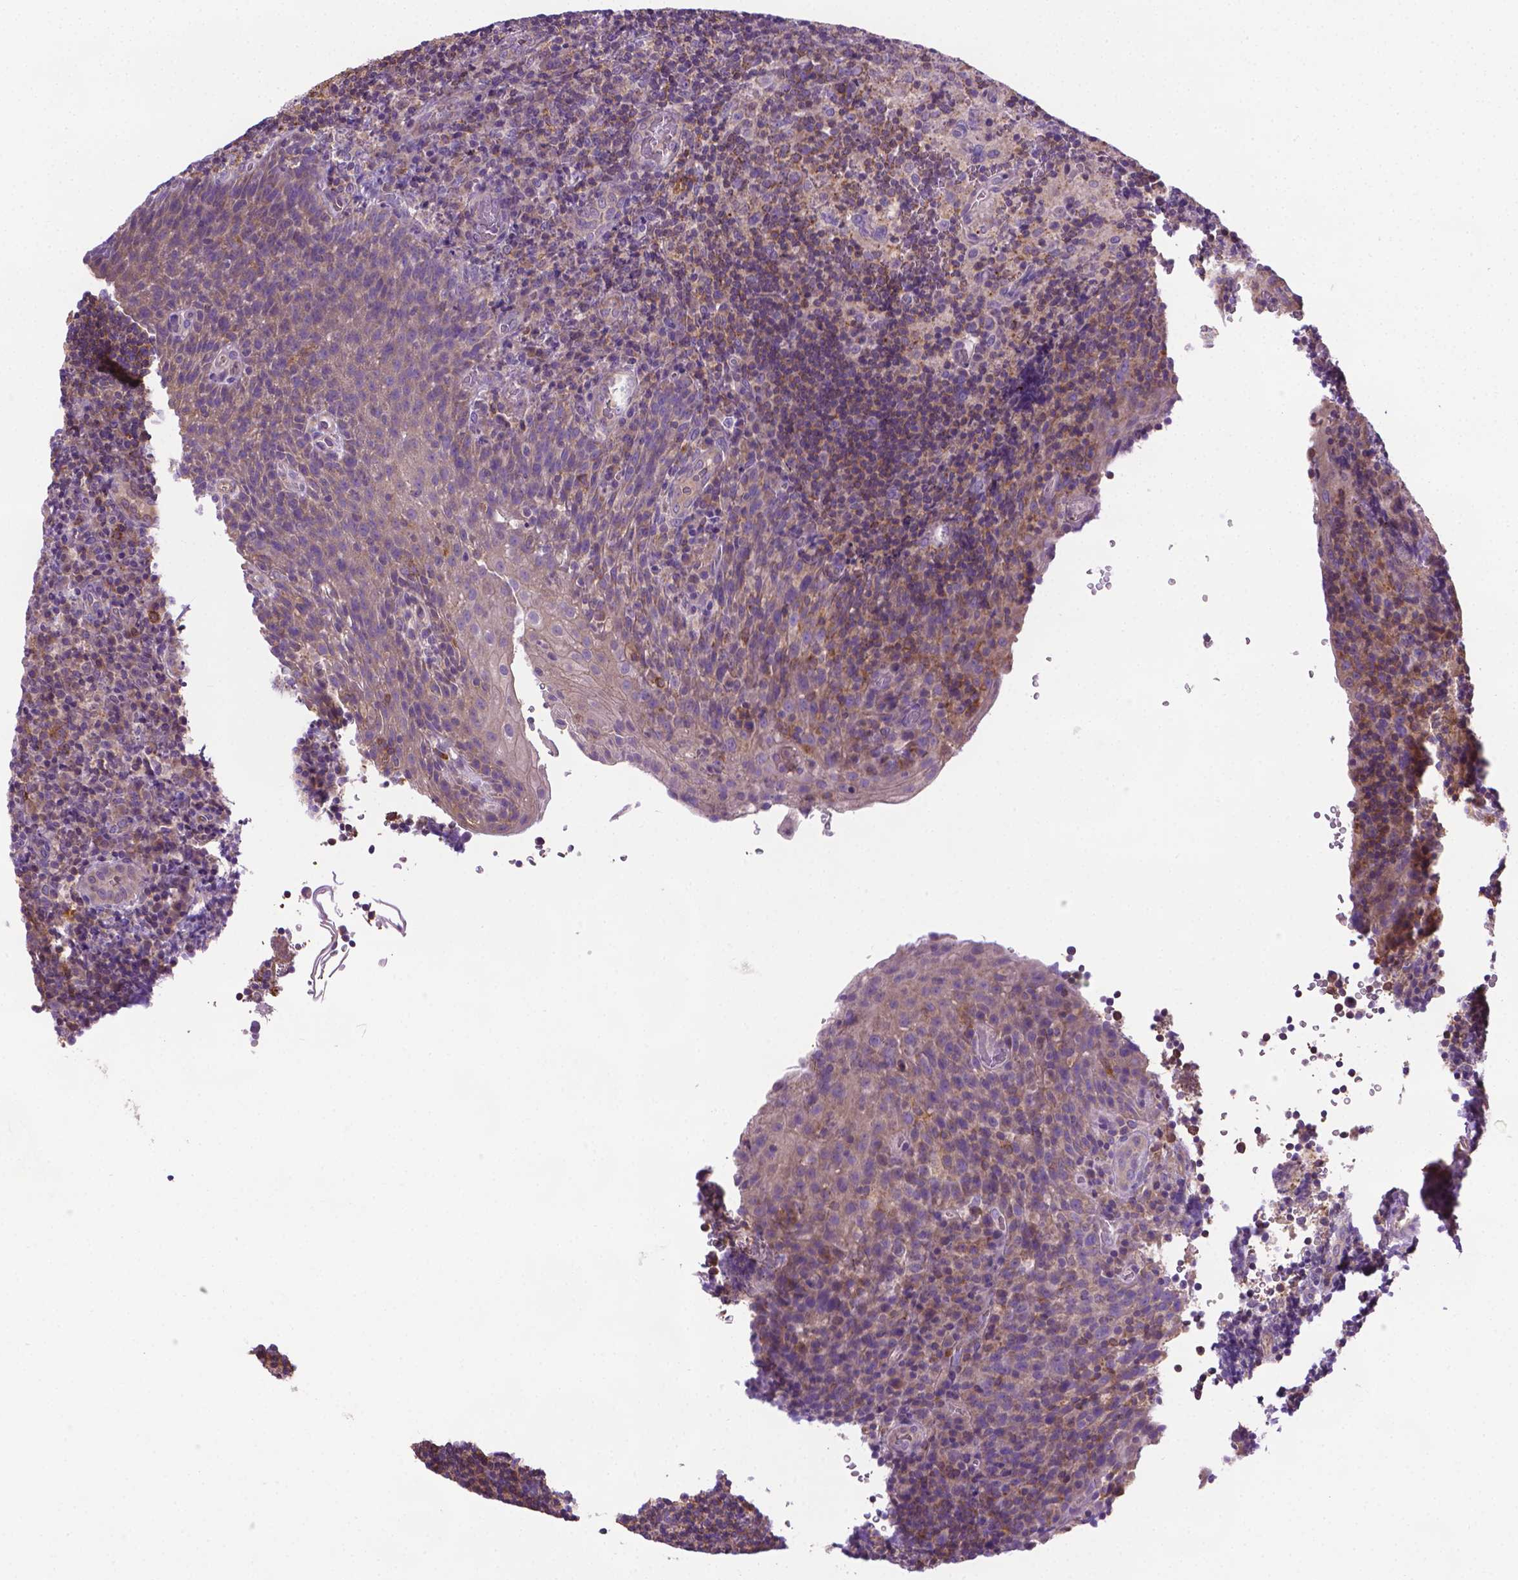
{"staining": {"intensity": "negative", "quantity": "none", "location": "none"}, "tissue": "tonsil", "cell_type": "Germinal center cells", "image_type": "normal", "snomed": [{"axis": "morphology", "description": "Normal tissue, NOS"}, {"axis": "topography", "description": "Tonsil"}], "caption": "Immunohistochemistry histopathology image of normal tonsil: human tonsil stained with DAB (3,3'-diaminobenzidine) shows no significant protein expression in germinal center cells. Brightfield microscopy of immunohistochemistry (IHC) stained with DAB (brown) and hematoxylin (blue), captured at high magnification.", "gene": "SLC51B", "patient": {"sex": "male", "age": 17}}